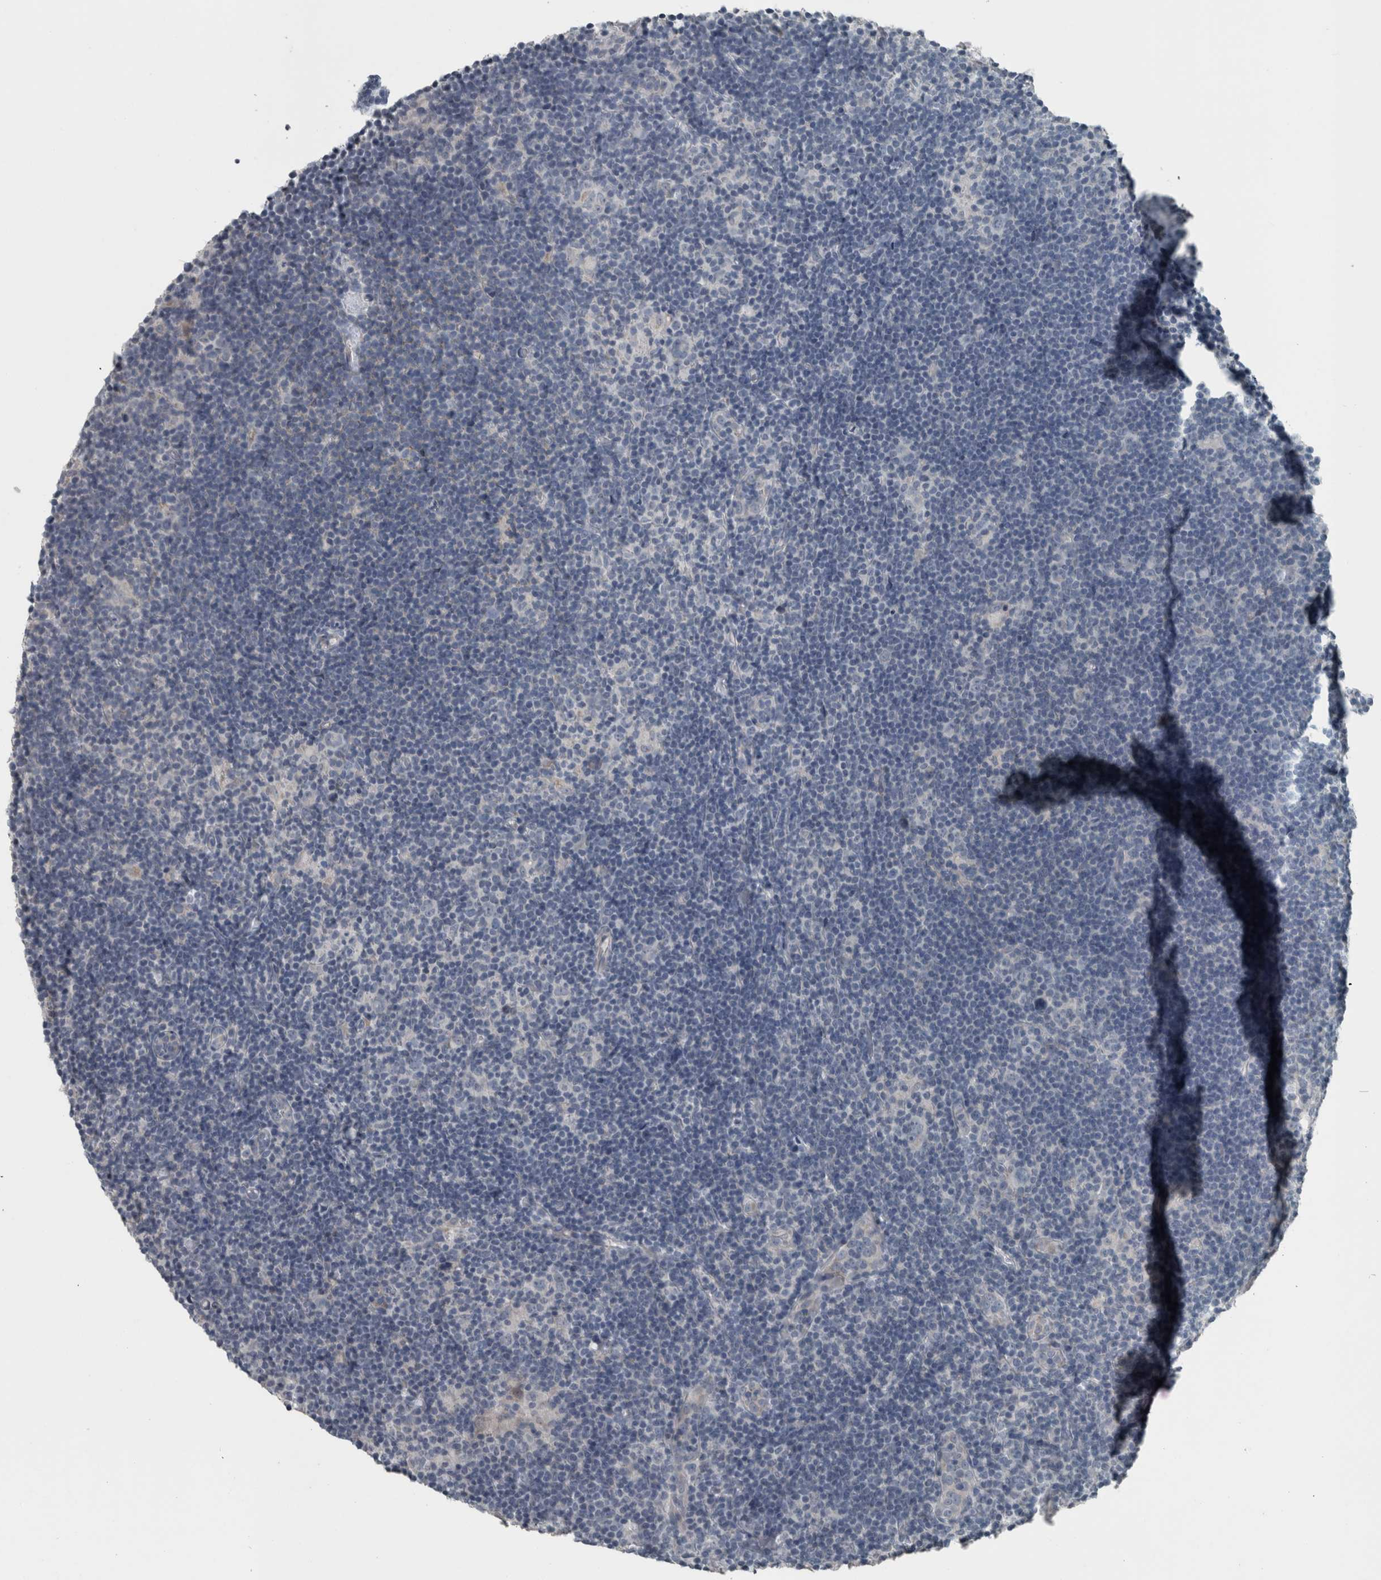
{"staining": {"intensity": "negative", "quantity": "none", "location": "none"}, "tissue": "lymphoma", "cell_type": "Tumor cells", "image_type": "cancer", "snomed": [{"axis": "morphology", "description": "Hodgkin's disease, NOS"}, {"axis": "topography", "description": "Lymph node"}], "caption": "Protein analysis of Hodgkin's disease shows no significant staining in tumor cells.", "gene": "KRT20", "patient": {"sex": "female", "age": 57}}